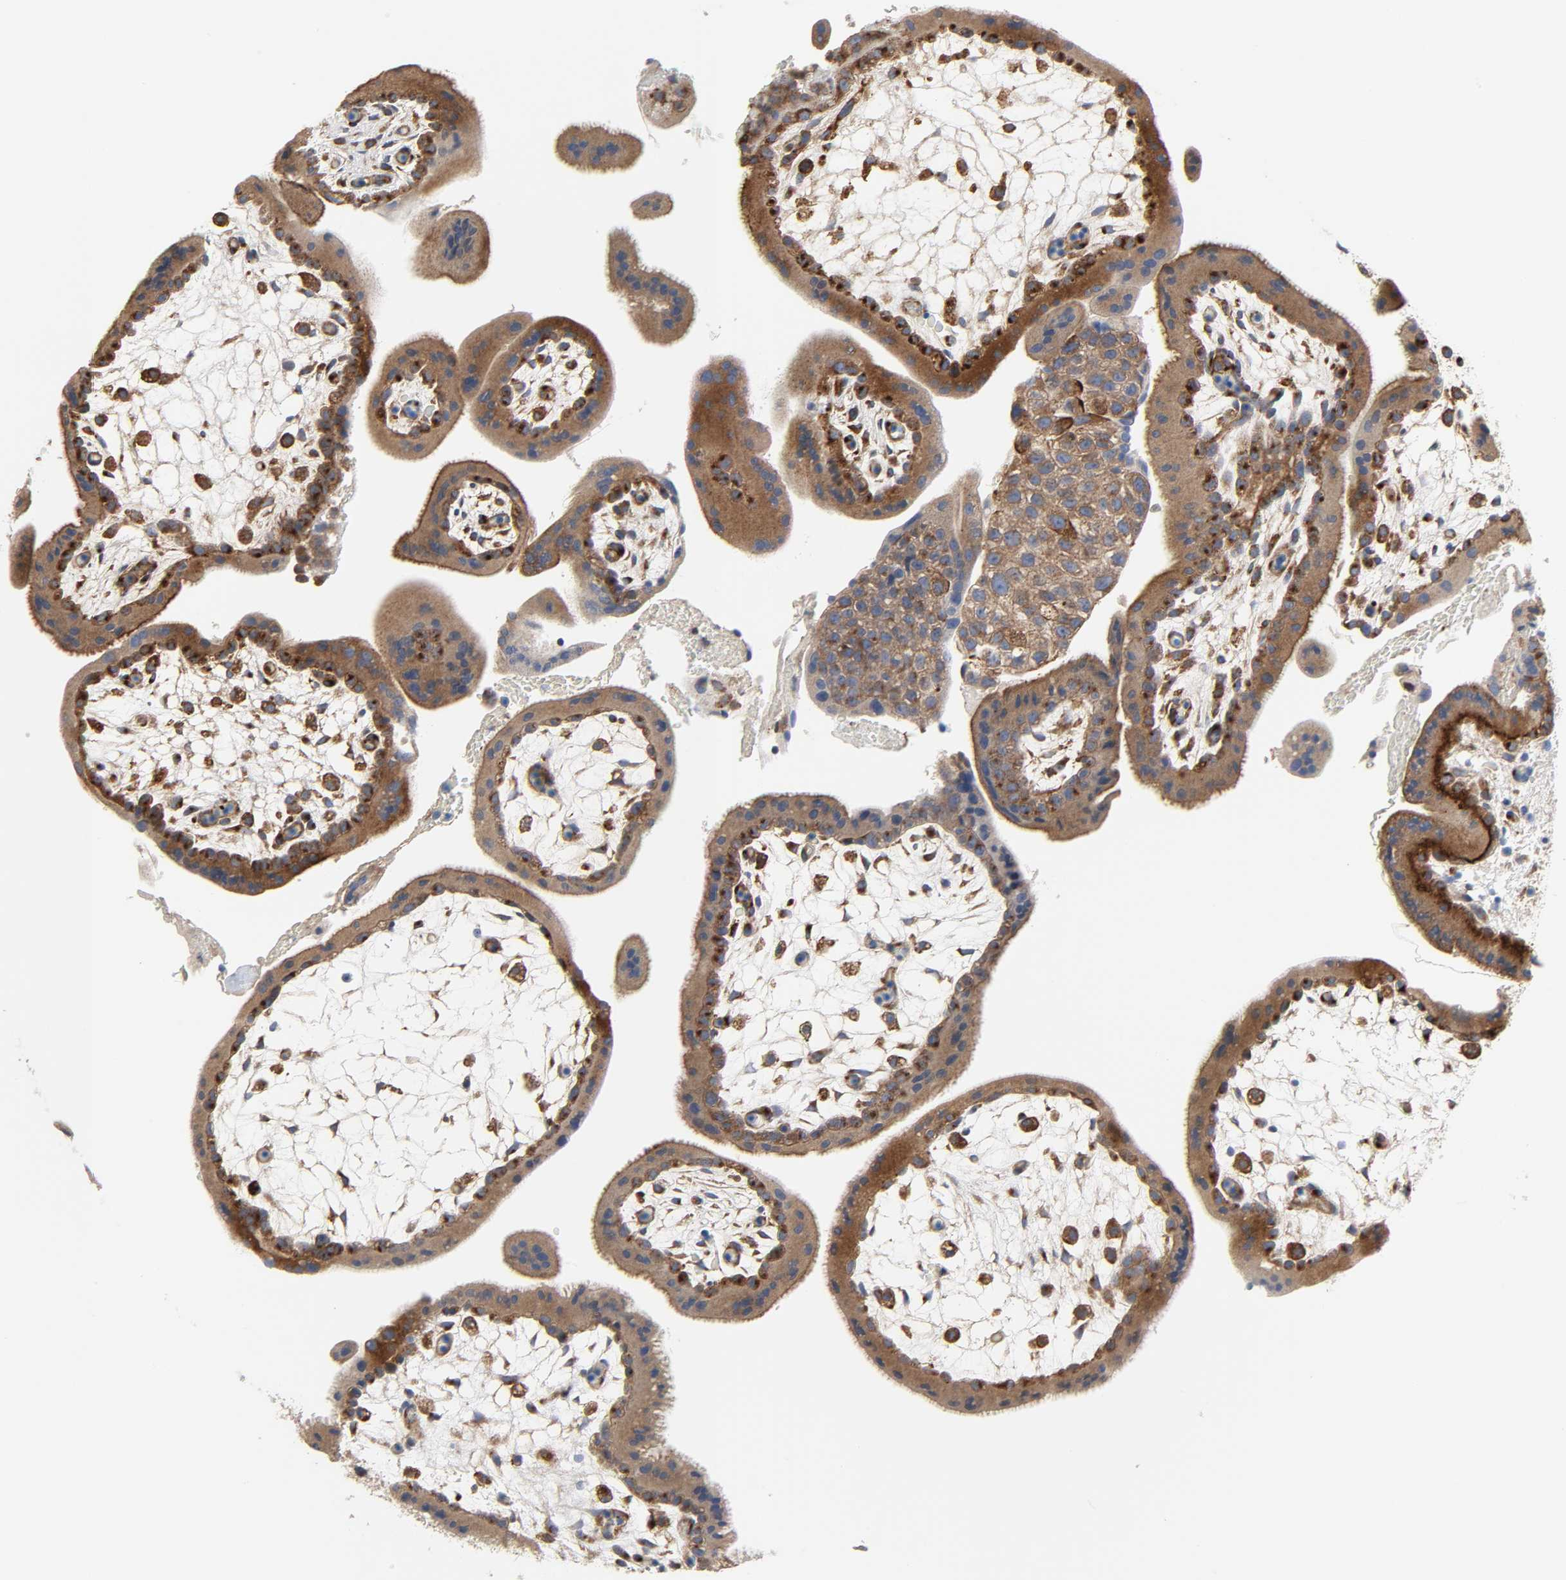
{"staining": {"intensity": "strong", "quantity": ">75%", "location": "cytoplasmic/membranous"}, "tissue": "placenta", "cell_type": "Trophoblastic cells", "image_type": "normal", "snomed": [{"axis": "morphology", "description": "Normal tissue, NOS"}, {"axis": "topography", "description": "Placenta"}], "caption": "Benign placenta reveals strong cytoplasmic/membranous positivity in about >75% of trophoblastic cells, visualized by immunohistochemistry. The staining was performed using DAB to visualize the protein expression in brown, while the nuclei were stained in blue with hematoxylin (Magnification: 20x).", "gene": "ARHGAP1", "patient": {"sex": "female", "age": 35}}